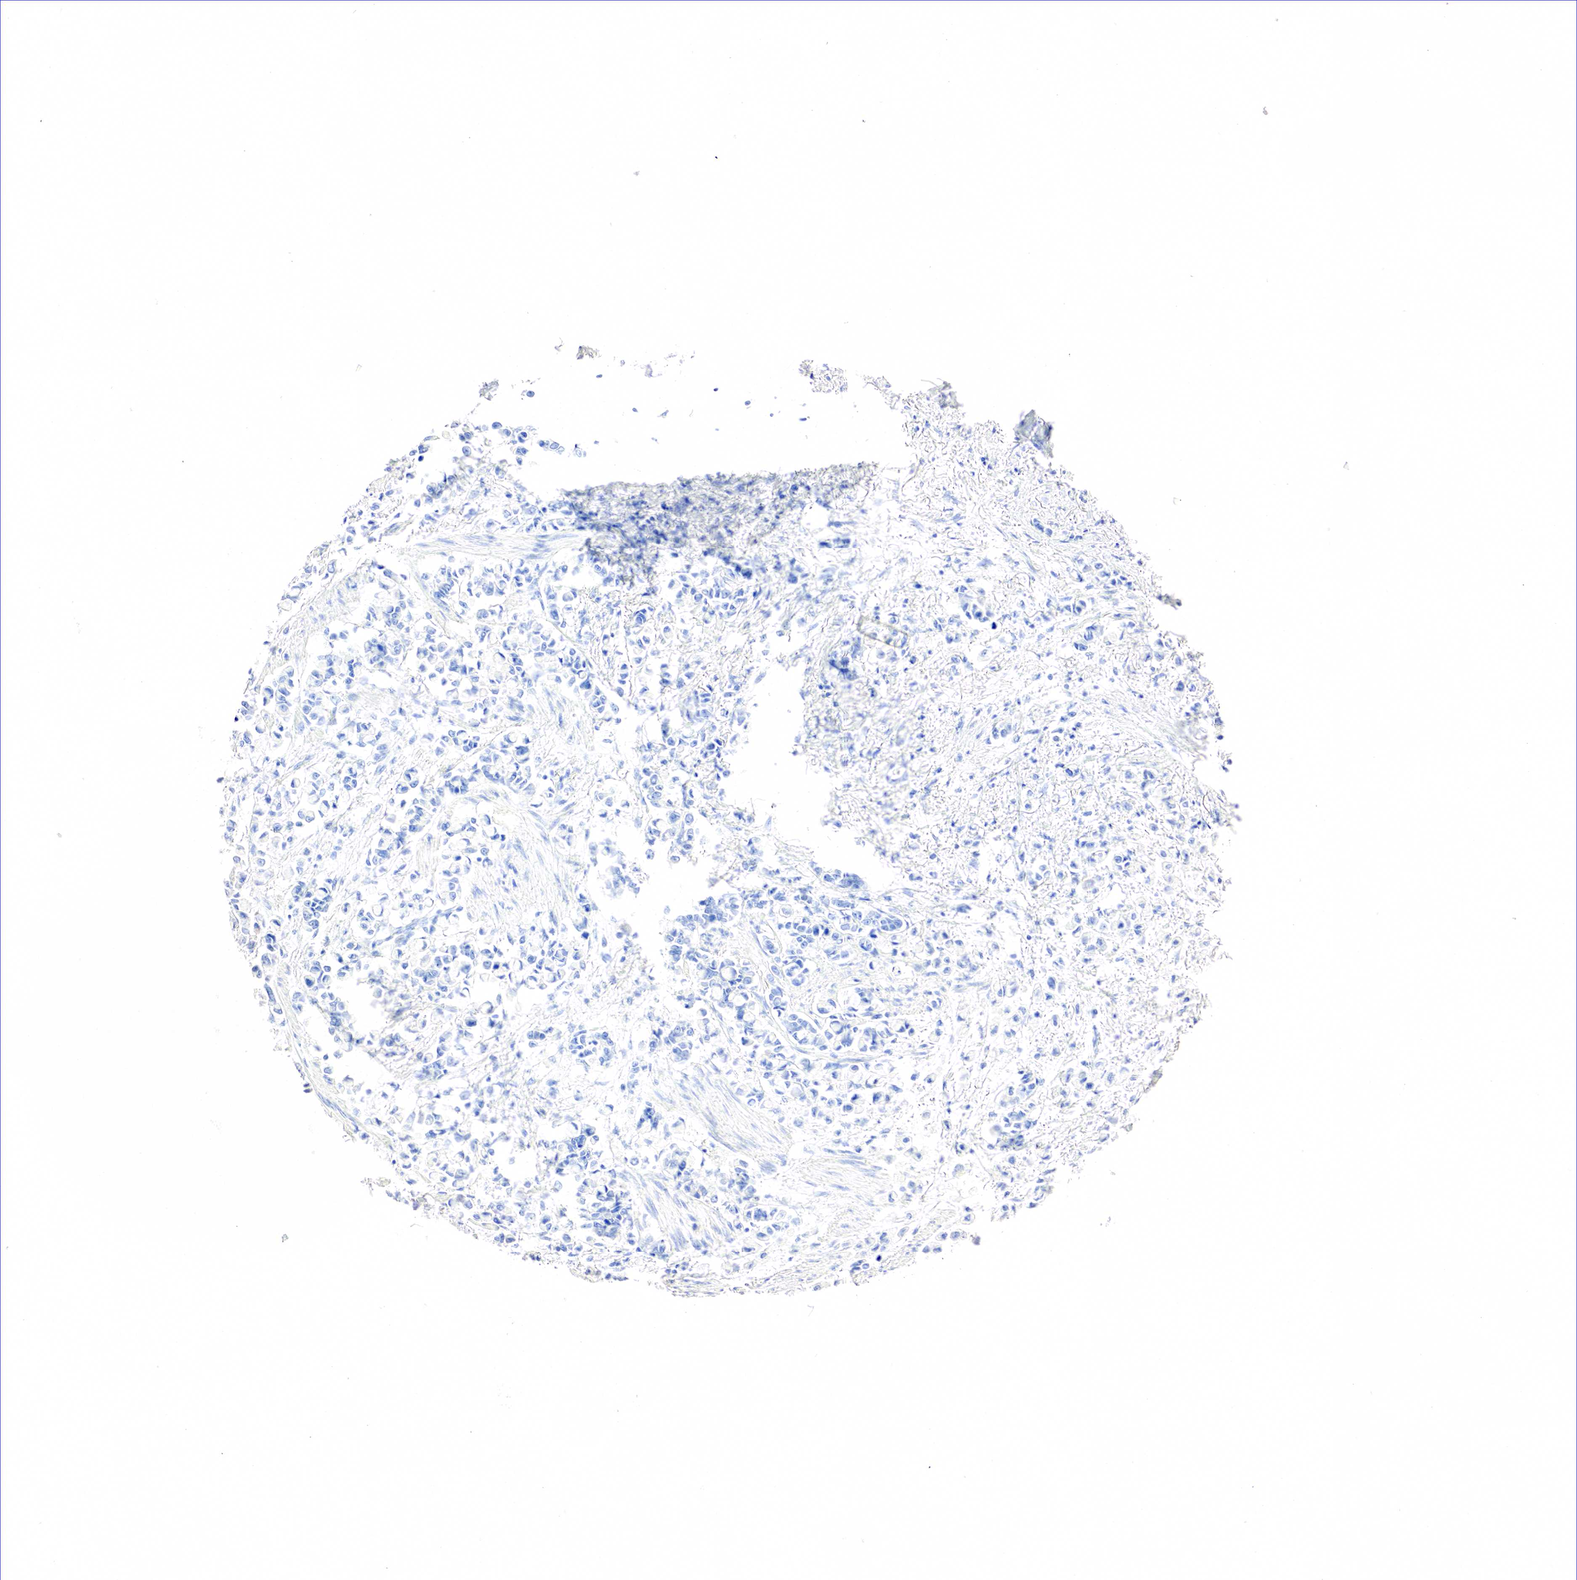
{"staining": {"intensity": "negative", "quantity": "none", "location": "none"}, "tissue": "stomach cancer", "cell_type": "Tumor cells", "image_type": "cancer", "snomed": [{"axis": "morphology", "description": "Adenocarcinoma, NOS"}, {"axis": "topography", "description": "Stomach"}], "caption": "IHC image of human stomach cancer (adenocarcinoma) stained for a protein (brown), which exhibits no expression in tumor cells.", "gene": "SST", "patient": {"sex": "male", "age": 78}}